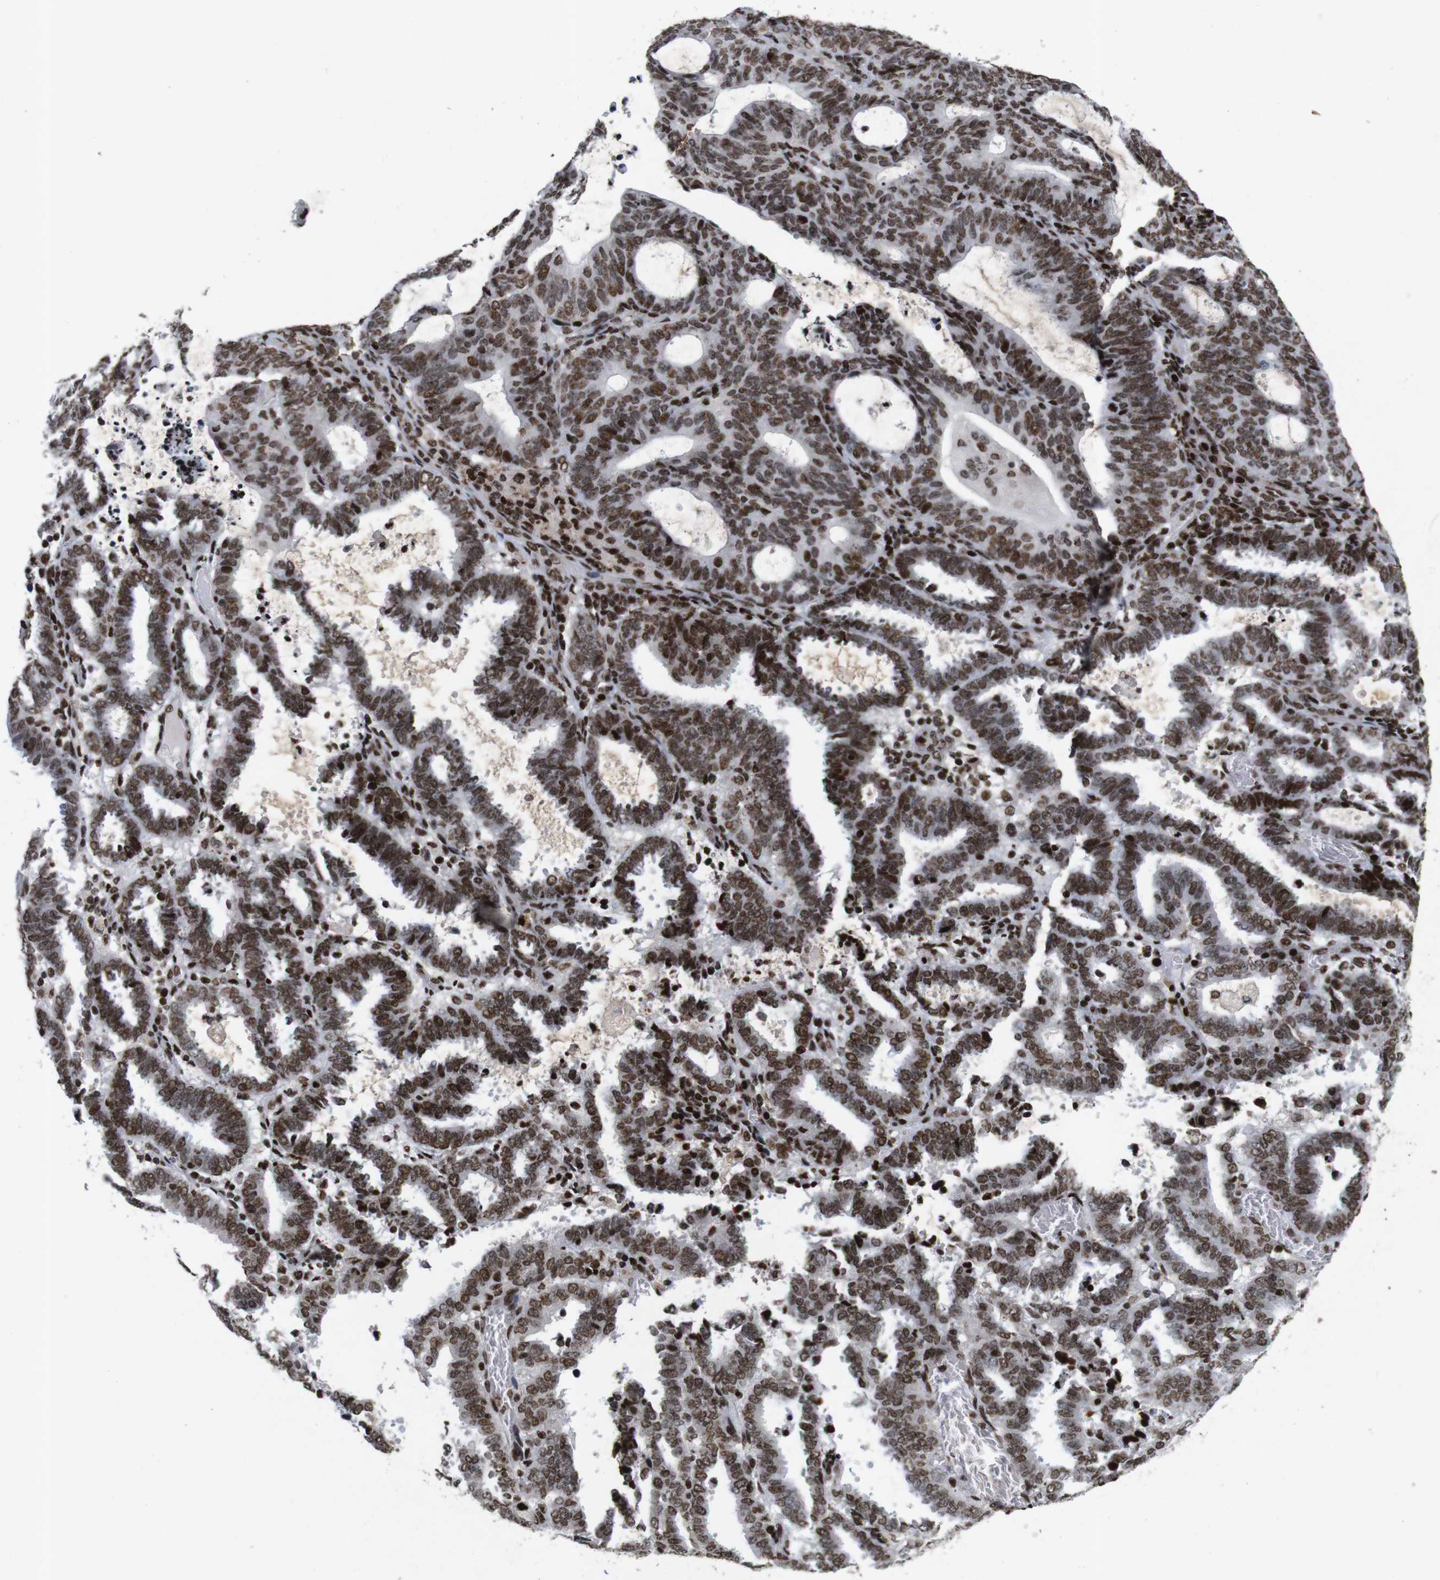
{"staining": {"intensity": "strong", "quantity": ">75%", "location": "nuclear"}, "tissue": "endometrial cancer", "cell_type": "Tumor cells", "image_type": "cancer", "snomed": [{"axis": "morphology", "description": "Adenocarcinoma, NOS"}, {"axis": "topography", "description": "Uterus"}], "caption": "This is a micrograph of IHC staining of endometrial adenocarcinoma, which shows strong positivity in the nuclear of tumor cells.", "gene": "MAGEH1", "patient": {"sex": "female", "age": 83}}